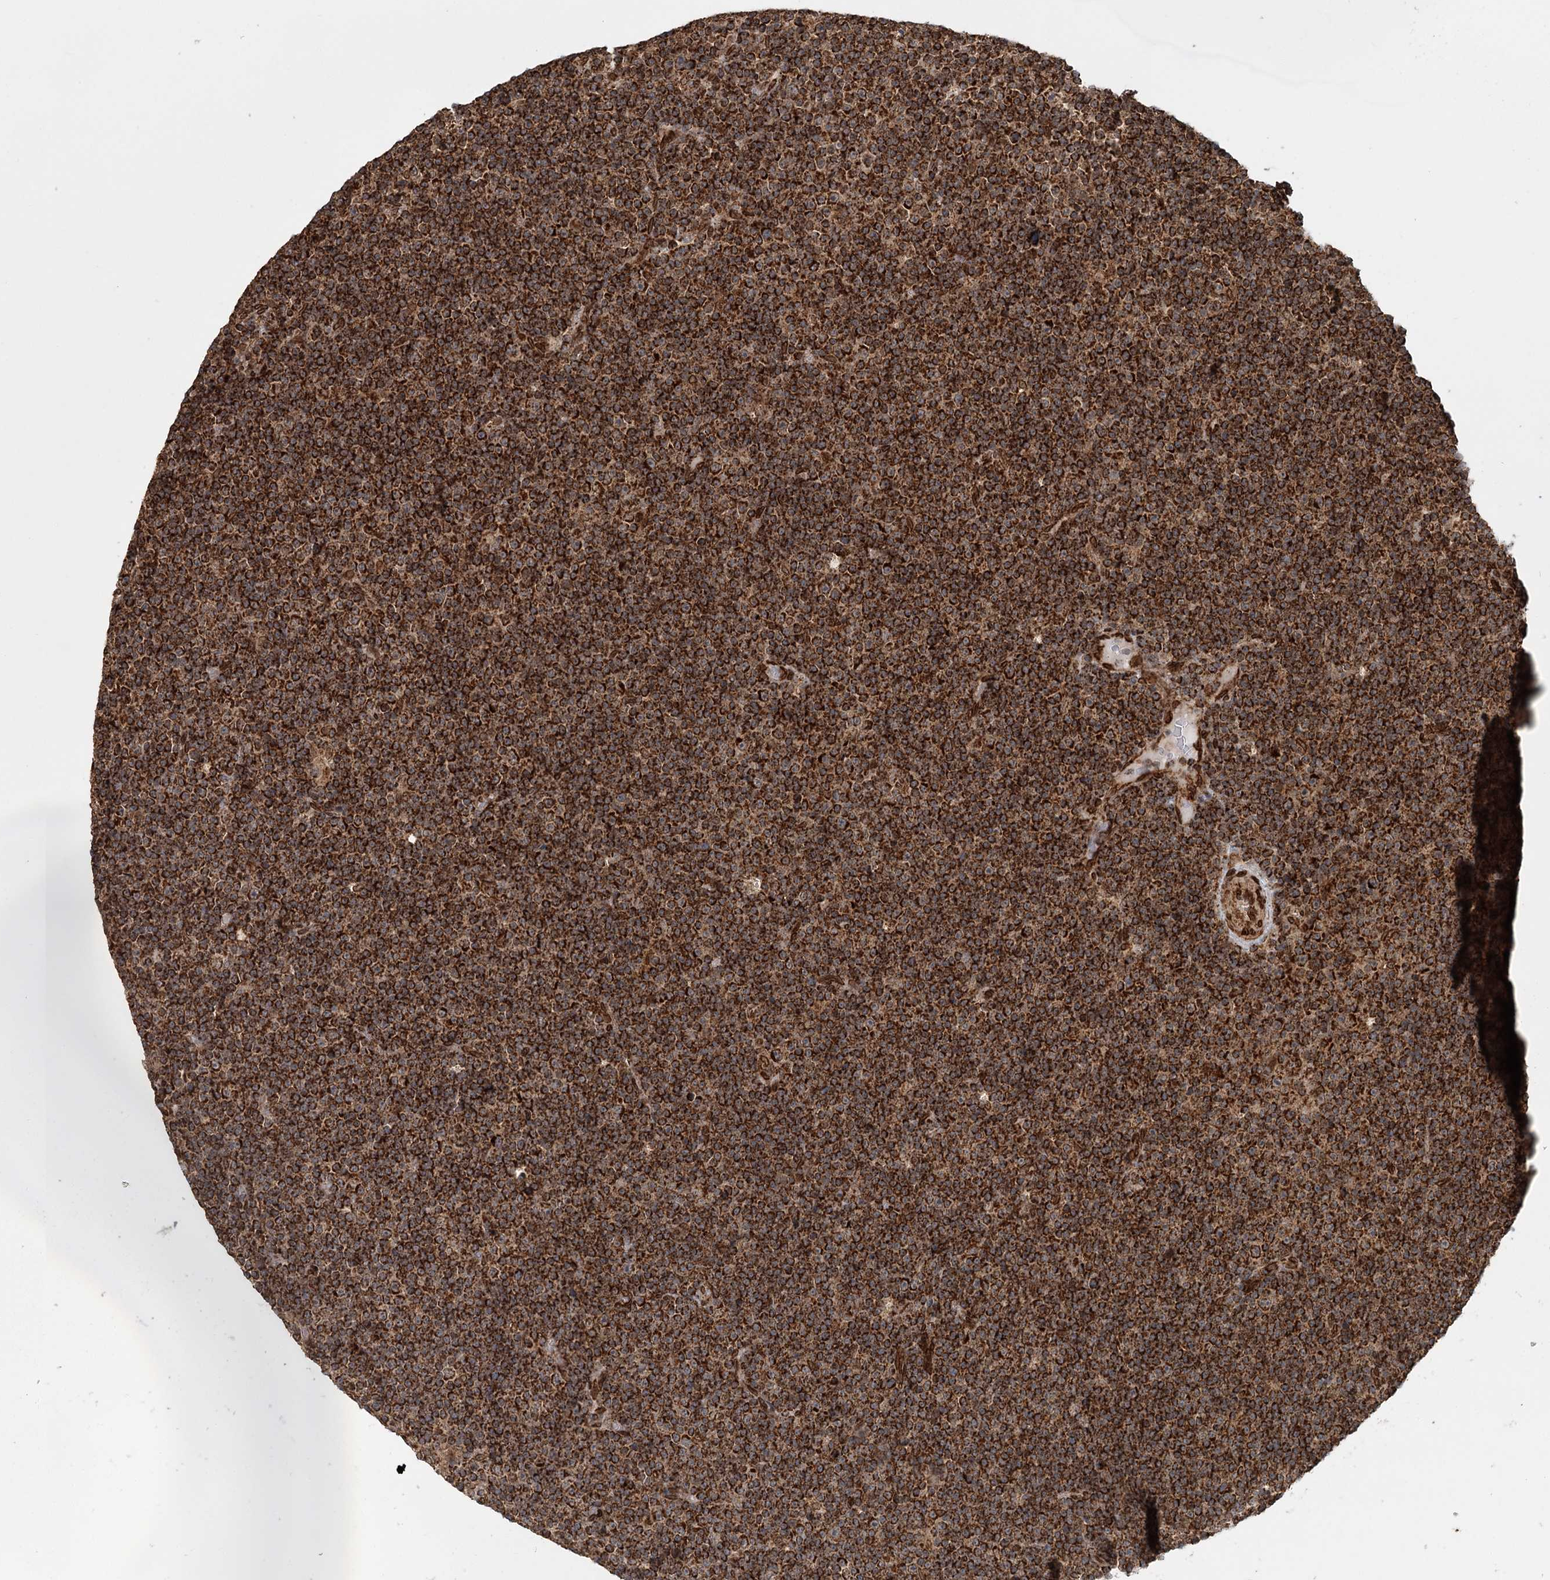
{"staining": {"intensity": "strong", "quantity": ">75%", "location": "cytoplasmic/membranous"}, "tissue": "lymphoma", "cell_type": "Tumor cells", "image_type": "cancer", "snomed": [{"axis": "morphology", "description": "Malignant lymphoma, non-Hodgkin's type, Low grade"}, {"axis": "topography", "description": "Lymph node"}], "caption": "Immunohistochemistry (IHC) micrograph of neoplastic tissue: human lymphoma stained using IHC displays high levels of strong protein expression localized specifically in the cytoplasmic/membranous of tumor cells, appearing as a cytoplasmic/membranous brown color.", "gene": "BCKDHA", "patient": {"sex": "female", "age": 67}}